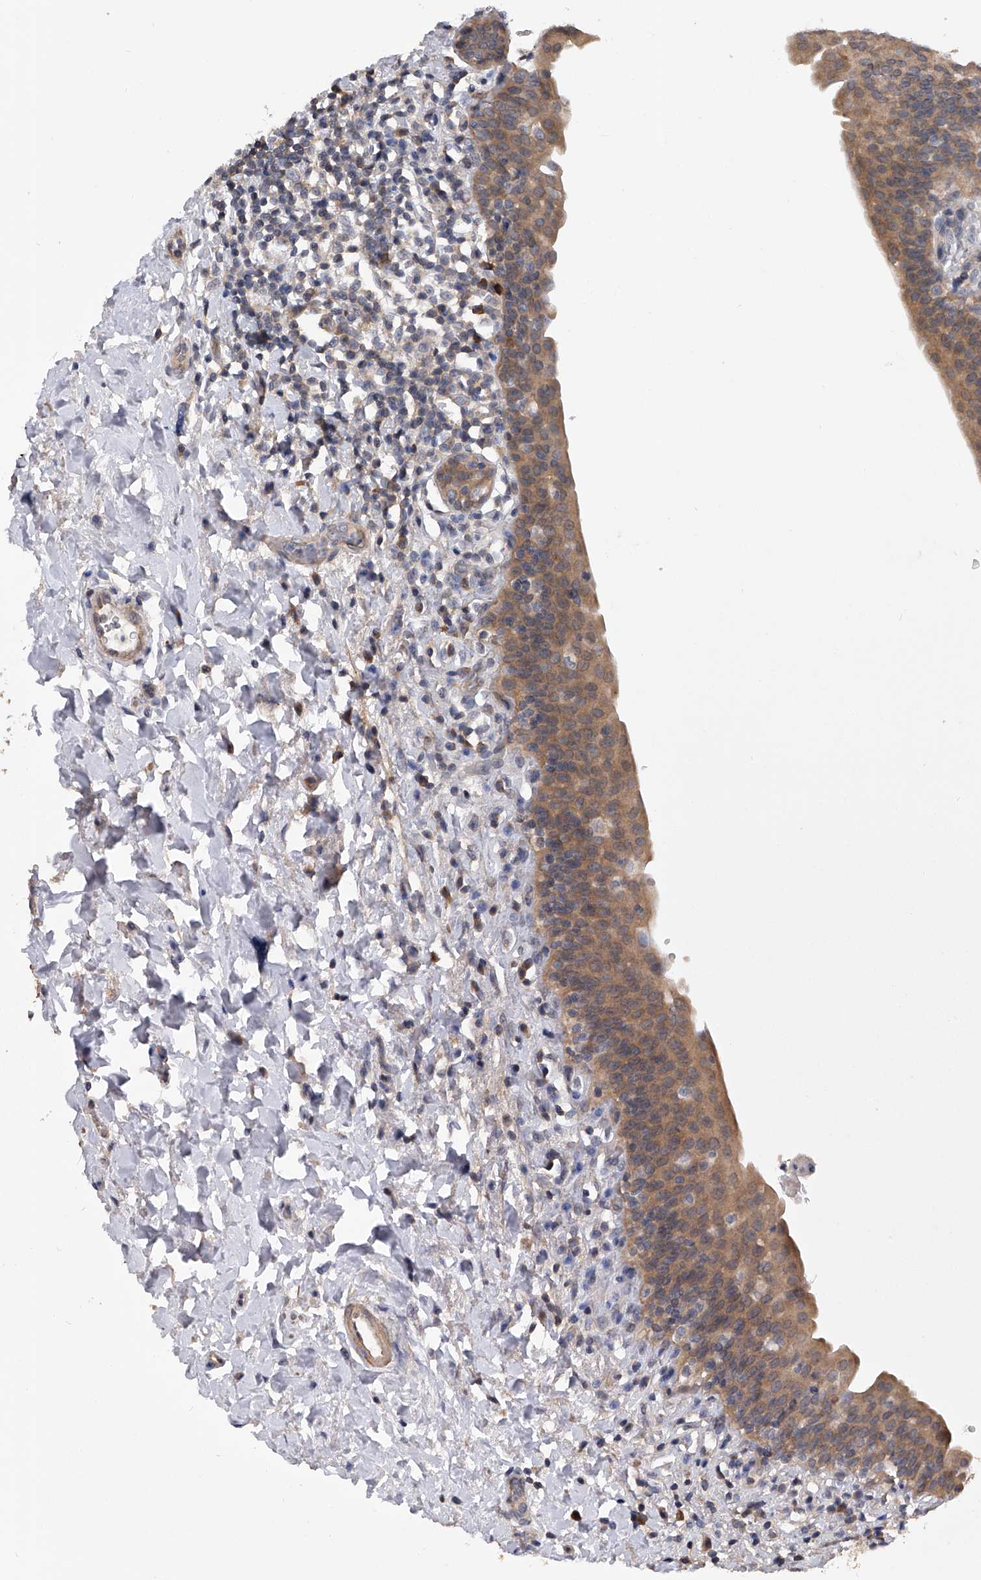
{"staining": {"intensity": "moderate", "quantity": ">75%", "location": "cytoplasmic/membranous"}, "tissue": "urinary bladder", "cell_type": "Urothelial cells", "image_type": "normal", "snomed": [{"axis": "morphology", "description": "Normal tissue, NOS"}, {"axis": "topography", "description": "Urinary bladder"}], "caption": "Immunohistochemical staining of unremarkable urinary bladder reveals medium levels of moderate cytoplasmic/membranous expression in approximately >75% of urothelial cells.", "gene": "CFAP298", "patient": {"sex": "male", "age": 83}}